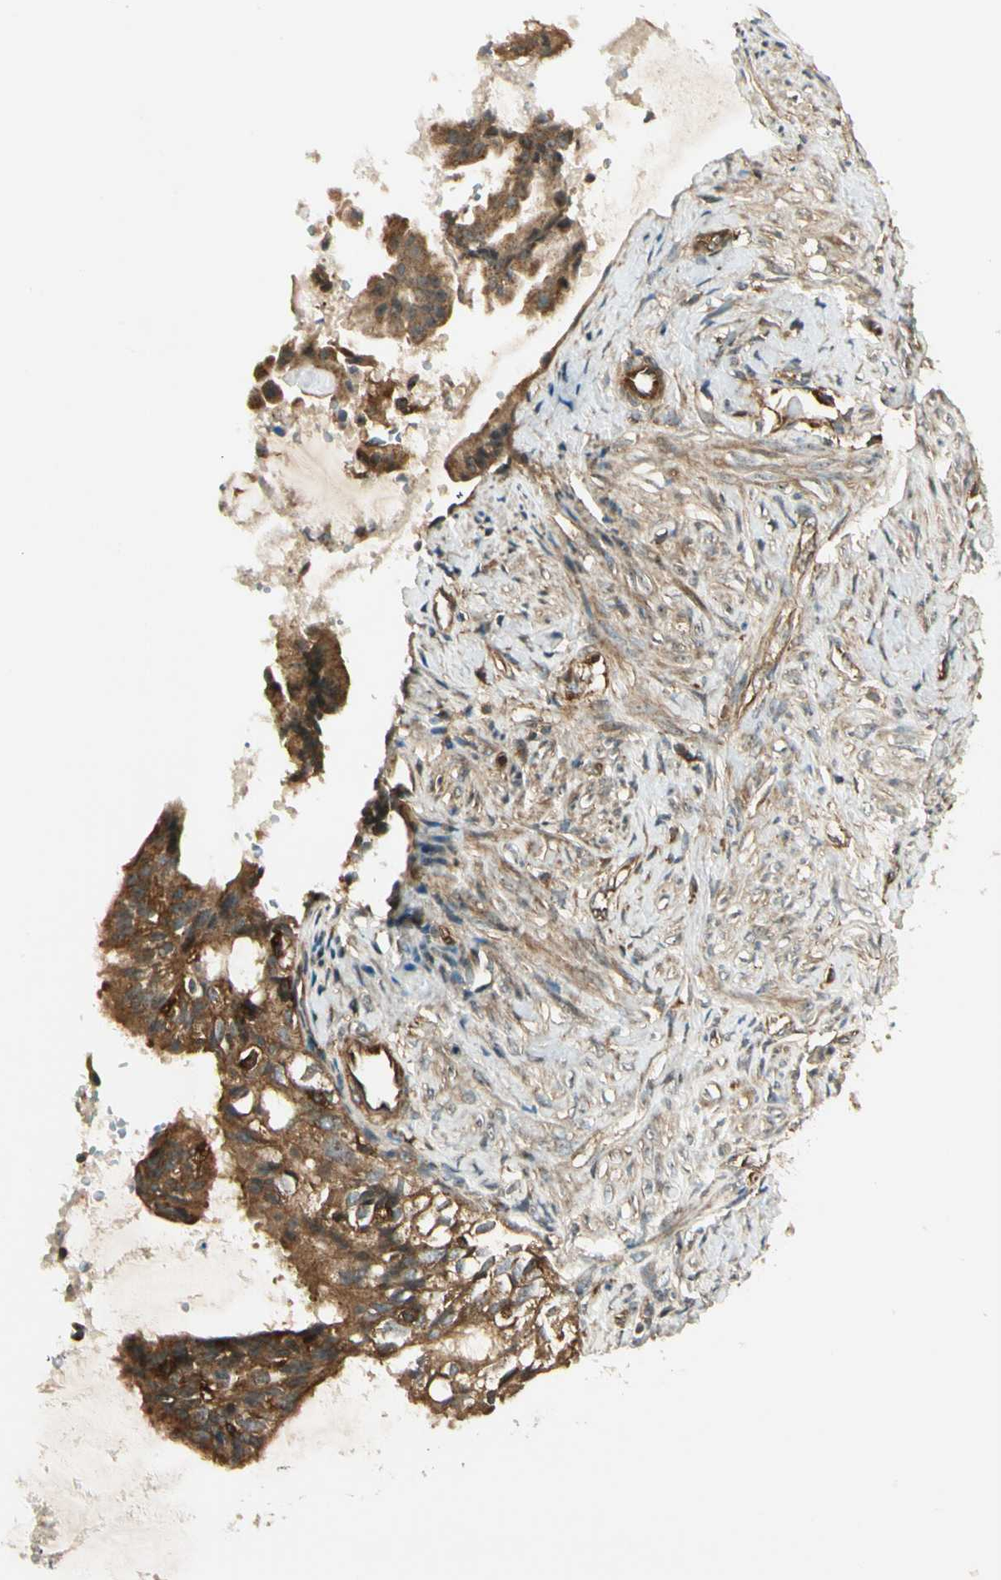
{"staining": {"intensity": "strong", "quantity": ">75%", "location": "cytoplasmic/membranous"}, "tissue": "cervical cancer", "cell_type": "Tumor cells", "image_type": "cancer", "snomed": [{"axis": "morphology", "description": "Normal tissue, NOS"}, {"axis": "morphology", "description": "Adenocarcinoma, NOS"}, {"axis": "topography", "description": "Cervix"}, {"axis": "topography", "description": "Endometrium"}], "caption": "The micrograph reveals immunohistochemical staining of adenocarcinoma (cervical). There is strong cytoplasmic/membranous staining is identified in approximately >75% of tumor cells.", "gene": "FKBP15", "patient": {"sex": "female", "age": 86}}